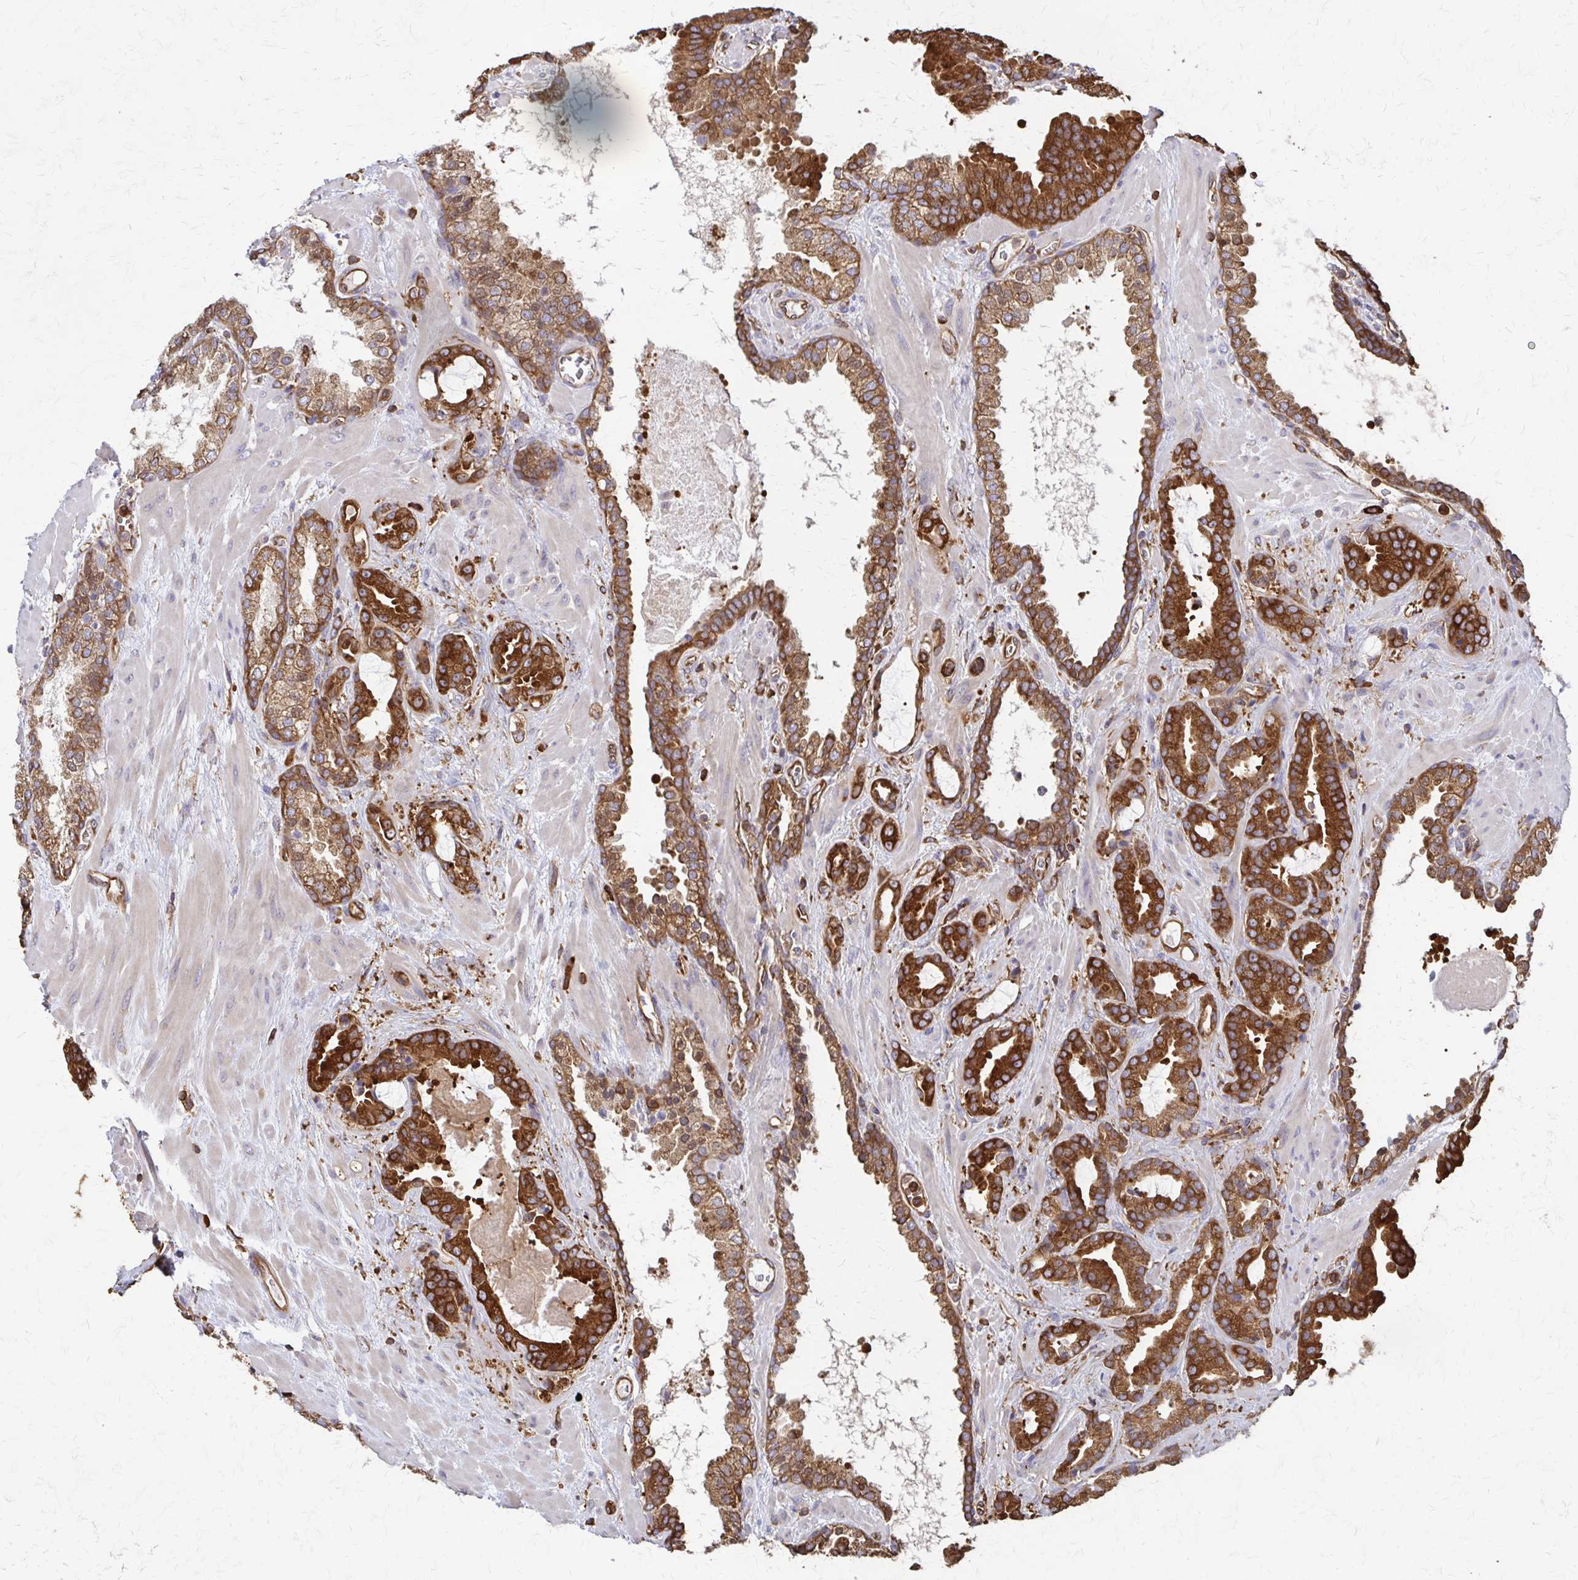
{"staining": {"intensity": "strong", "quantity": ">75%", "location": "cytoplasmic/membranous"}, "tissue": "prostate cancer", "cell_type": "Tumor cells", "image_type": "cancer", "snomed": [{"axis": "morphology", "description": "Adenocarcinoma, Low grade"}, {"axis": "topography", "description": "Prostate"}], "caption": "Strong cytoplasmic/membranous staining for a protein is present in about >75% of tumor cells of low-grade adenocarcinoma (prostate) using IHC.", "gene": "EEF2", "patient": {"sex": "male", "age": 62}}